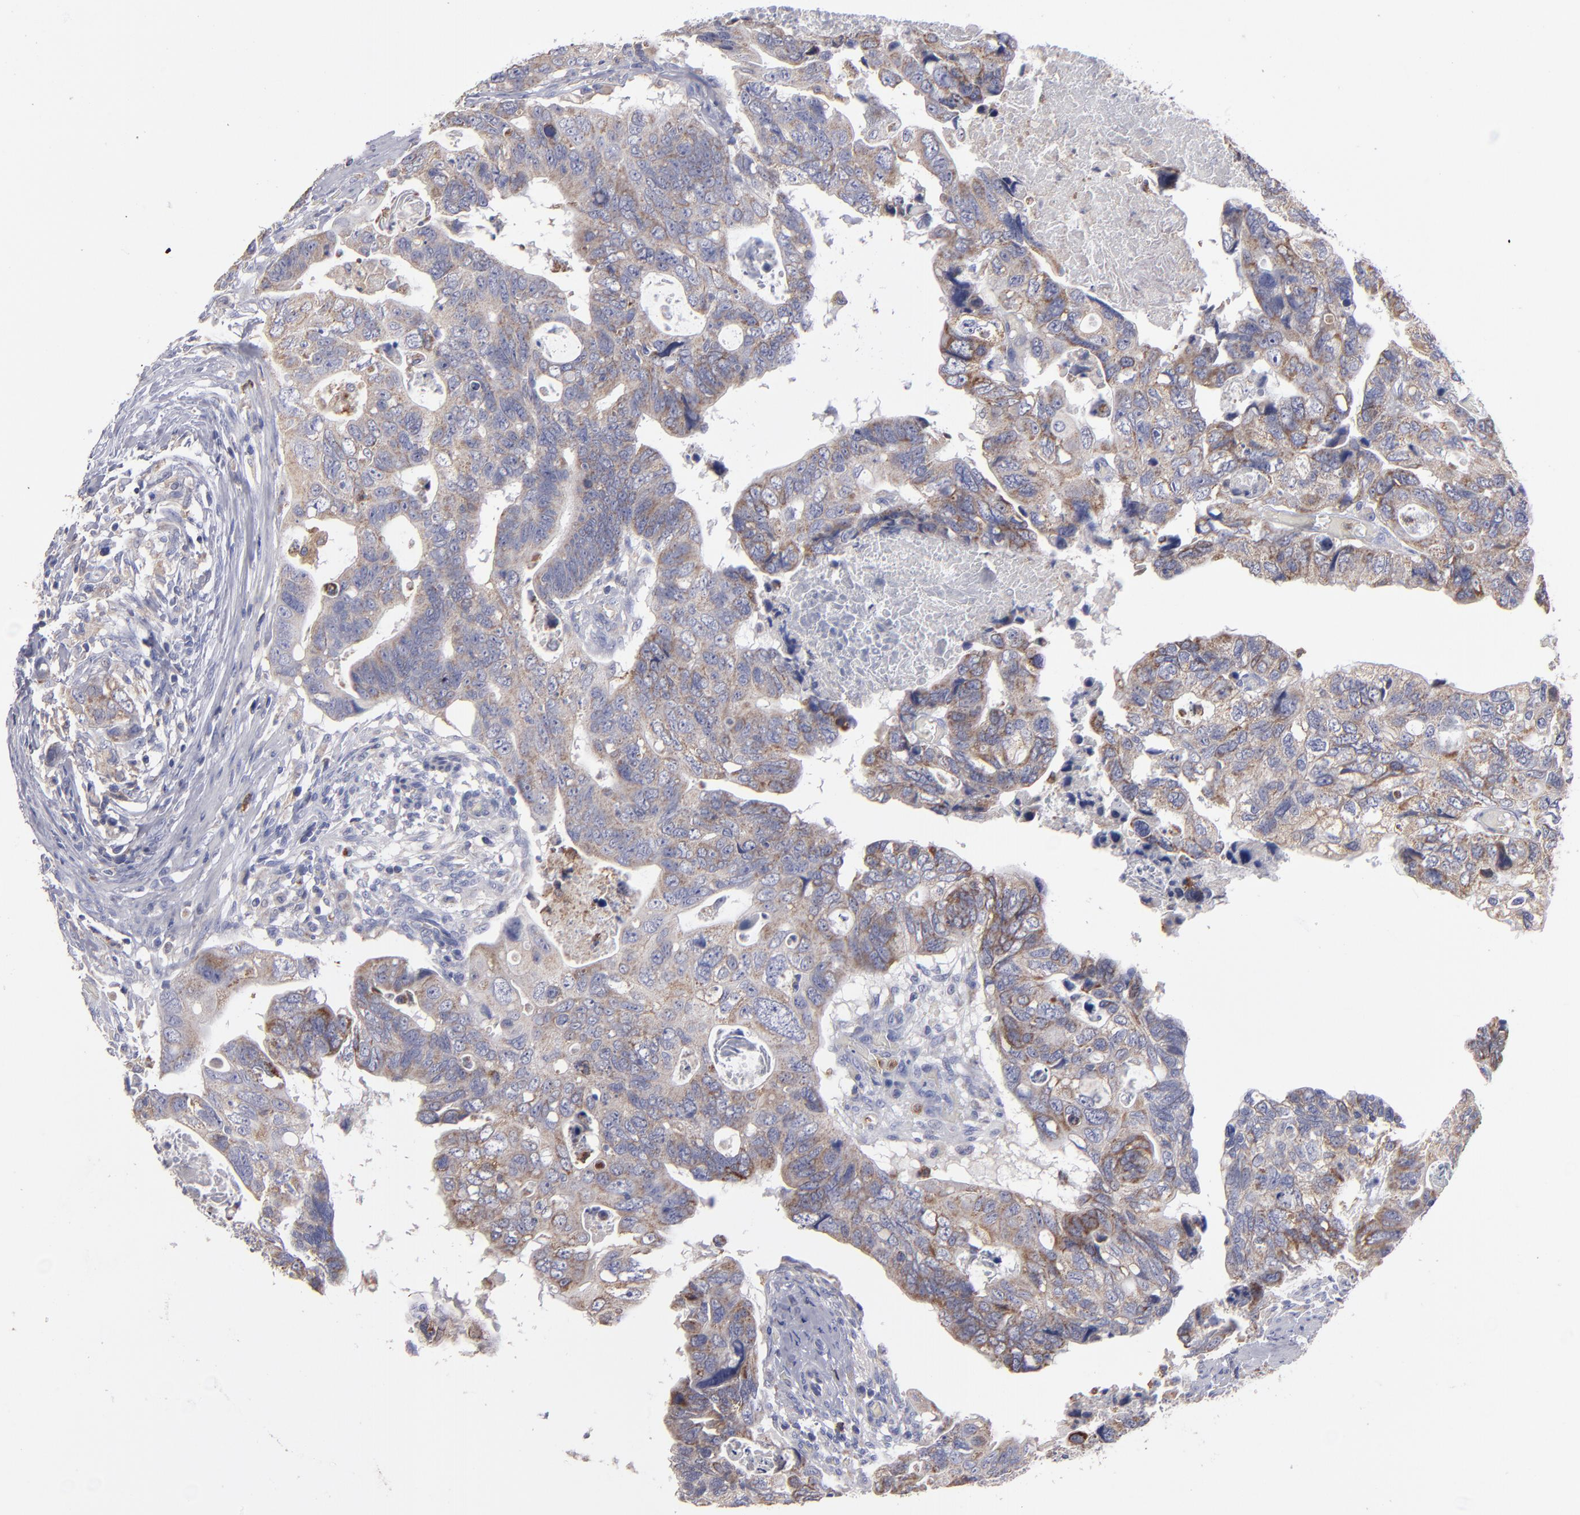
{"staining": {"intensity": "moderate", "quantity": "<25%", "location": "cytoplasmic/membranous"}, "tissue": "colorectal cancer", "cell_type": "Tumor cells", "image_type": "cancer", "snomed": [{"axis": "morphology", "description": "Adenocarcinoma, NOS"}, {"axis": "topography", "description": "Rectum"}], "caption": "Immunohistochemical staining of colorectal adenocarcinoma reveals moderate cytoplasmic/membranous protein staining in about <25% of tumor cells.", "gene": "FGR", "patient": {"sex": "male", "age": 53}}